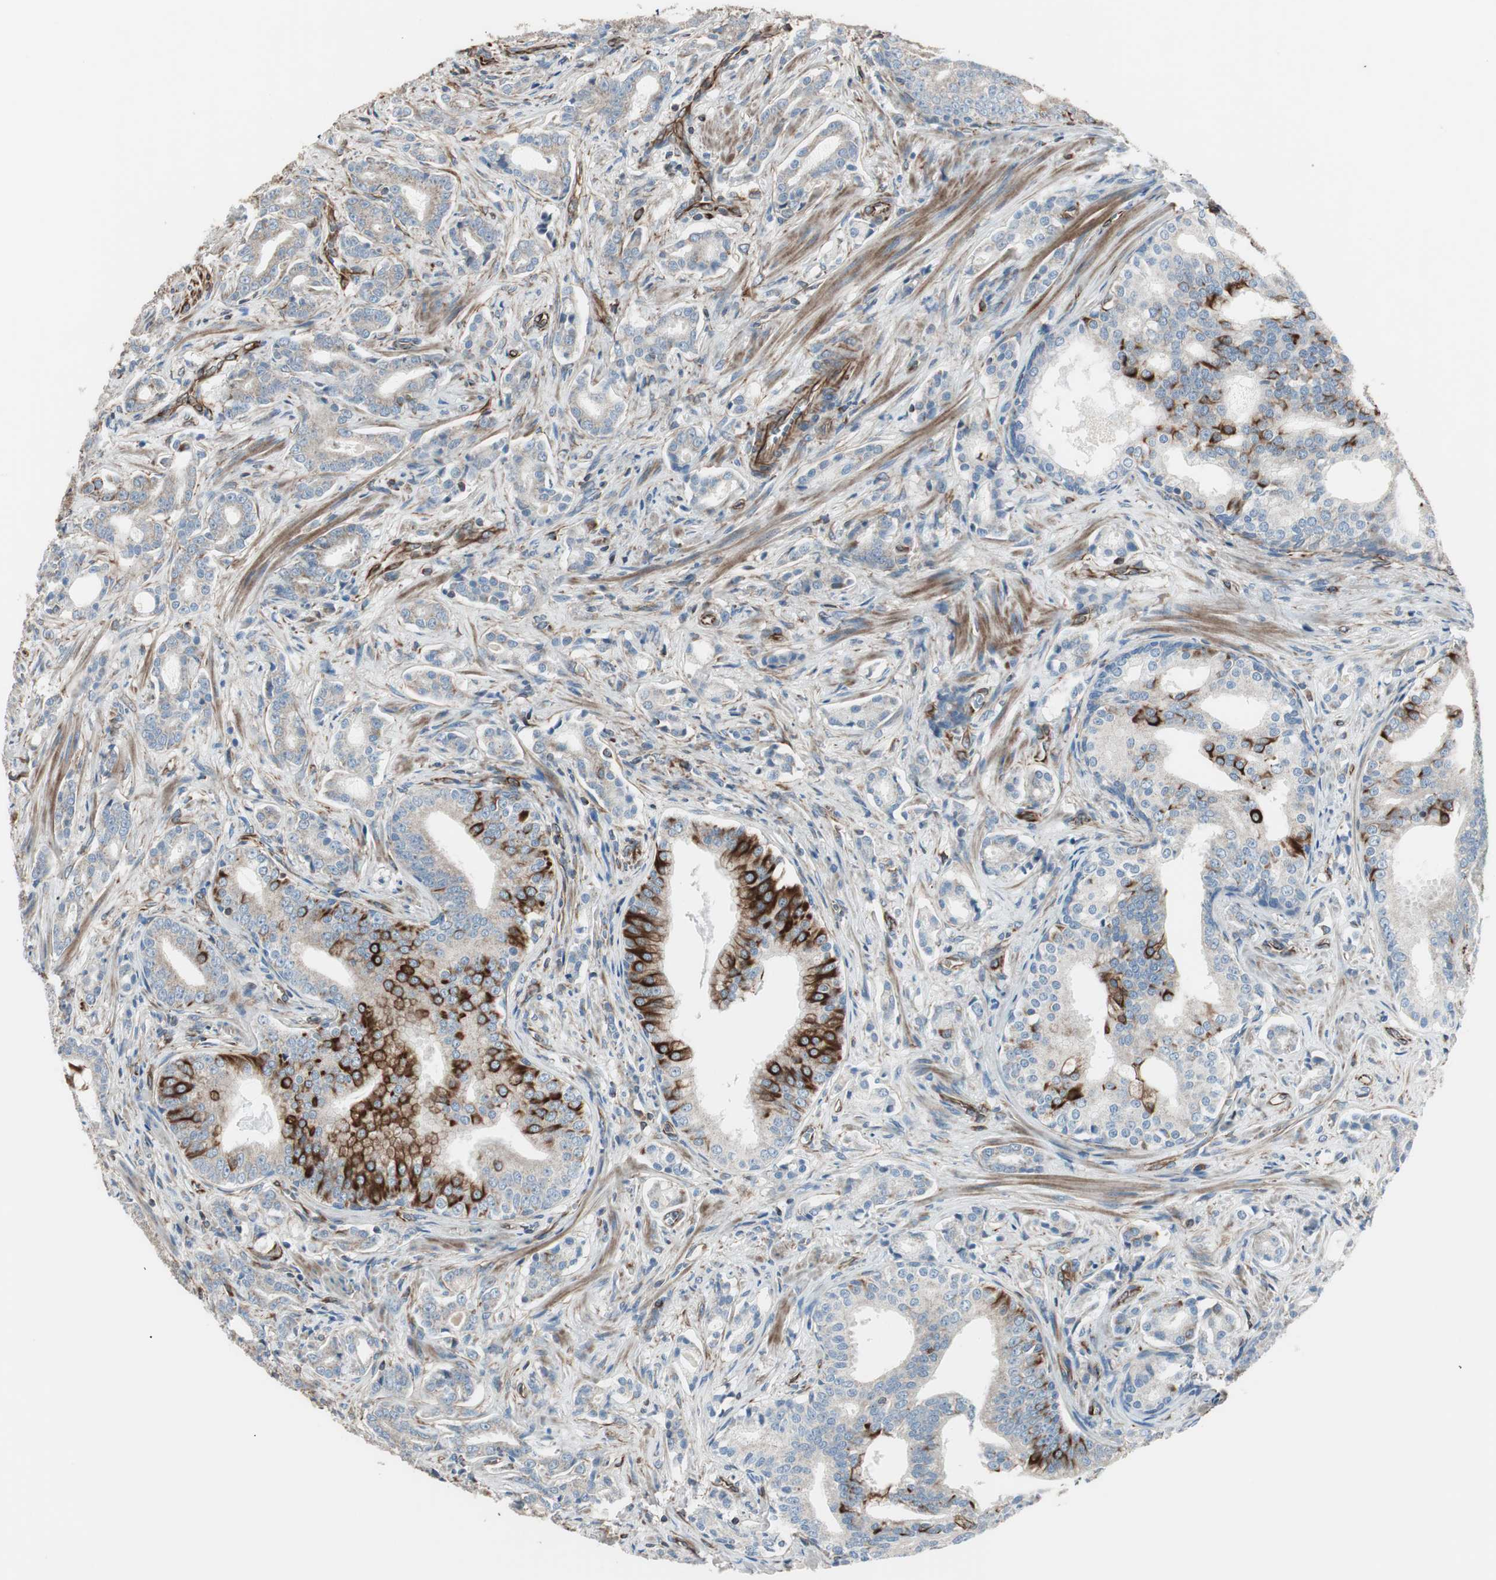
{"staining": {"intensity": "strong", "quantity": "<25%", "location": "cytoplasmic/membranous"}, "tissue": "prostate cancer", "cell_type": "Tumor cells", "image_type": "cancer", "snomed": [{"axis": "morphology", "description": "Adenocarcinoma, Low grade"}, {"axis": "topography", "description": "Prostate"}], "caption": "About <25% of tumor cells in human prostate cancer (low-grade adenocarcinoma) reveal strong cytoplasmic/membranous protein positivity as visualized by brown immunohistochemical staining.", "gene": "SRCIN1", "patient": {"sex": "male", "age": 58}}